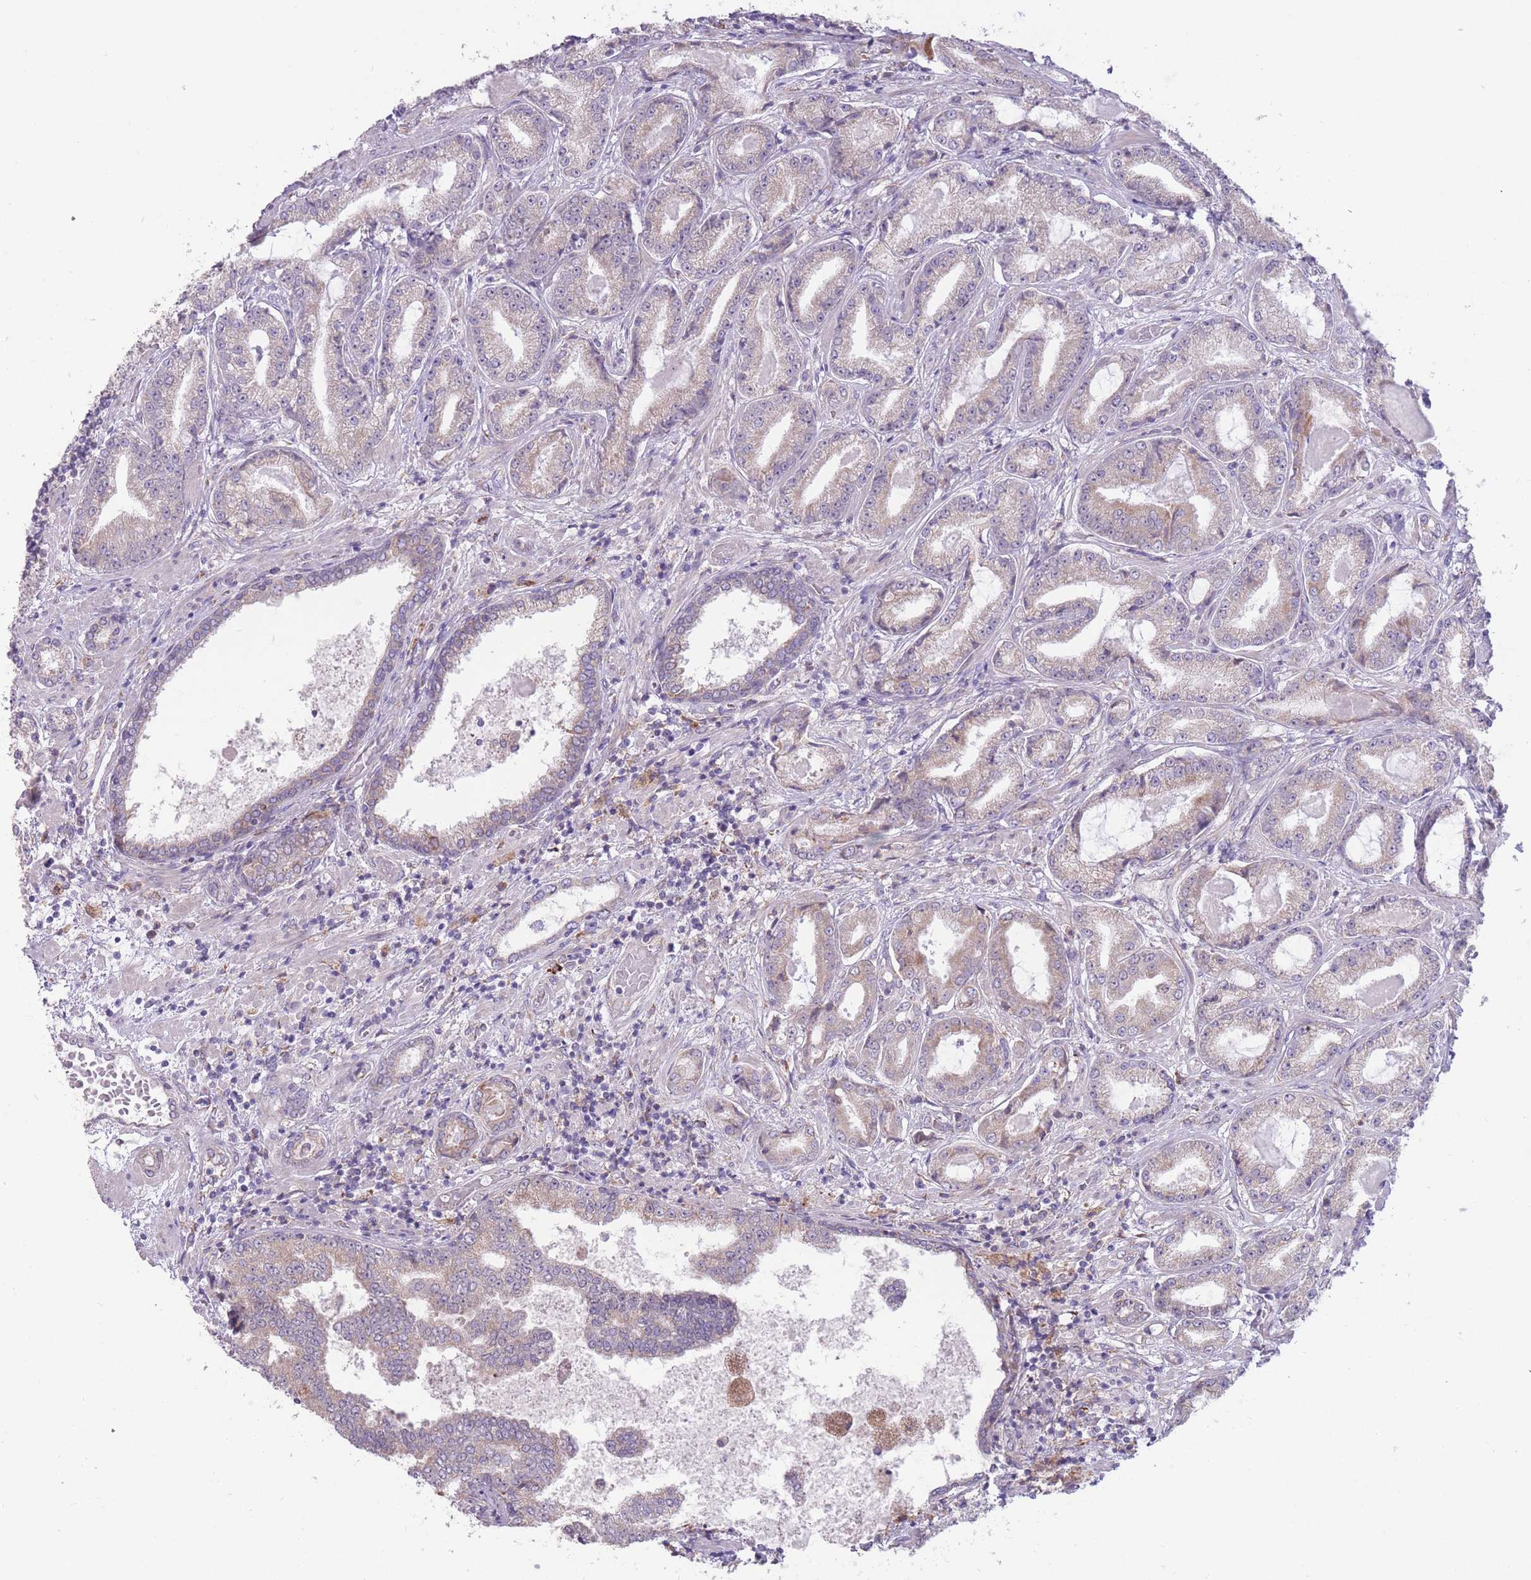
{"staining": {"intensity": "weak", "quantity": "<25%", "location": "cytoplasmic/membranous"}, "tissue": "prostate cancer", "cell_type": "Tumor cells", "image_type": "cancer", "snomed": [{"axis": "morphology", "description": "Adenocarcinoma, High grade"}, {"axis": "topography", "description": "Prostate"}], "caption": "The histopathology image reveals no significant expression in tumor cells of adenocarcinoma (high-grade) (prostate). (DAB (3,3'-diaminobenzidine) immunohistochemistry (IHC) with hematoxylin counter stain).", "gene": "TRAPPC5", "patient": {"sex": "male", "age": 68}}